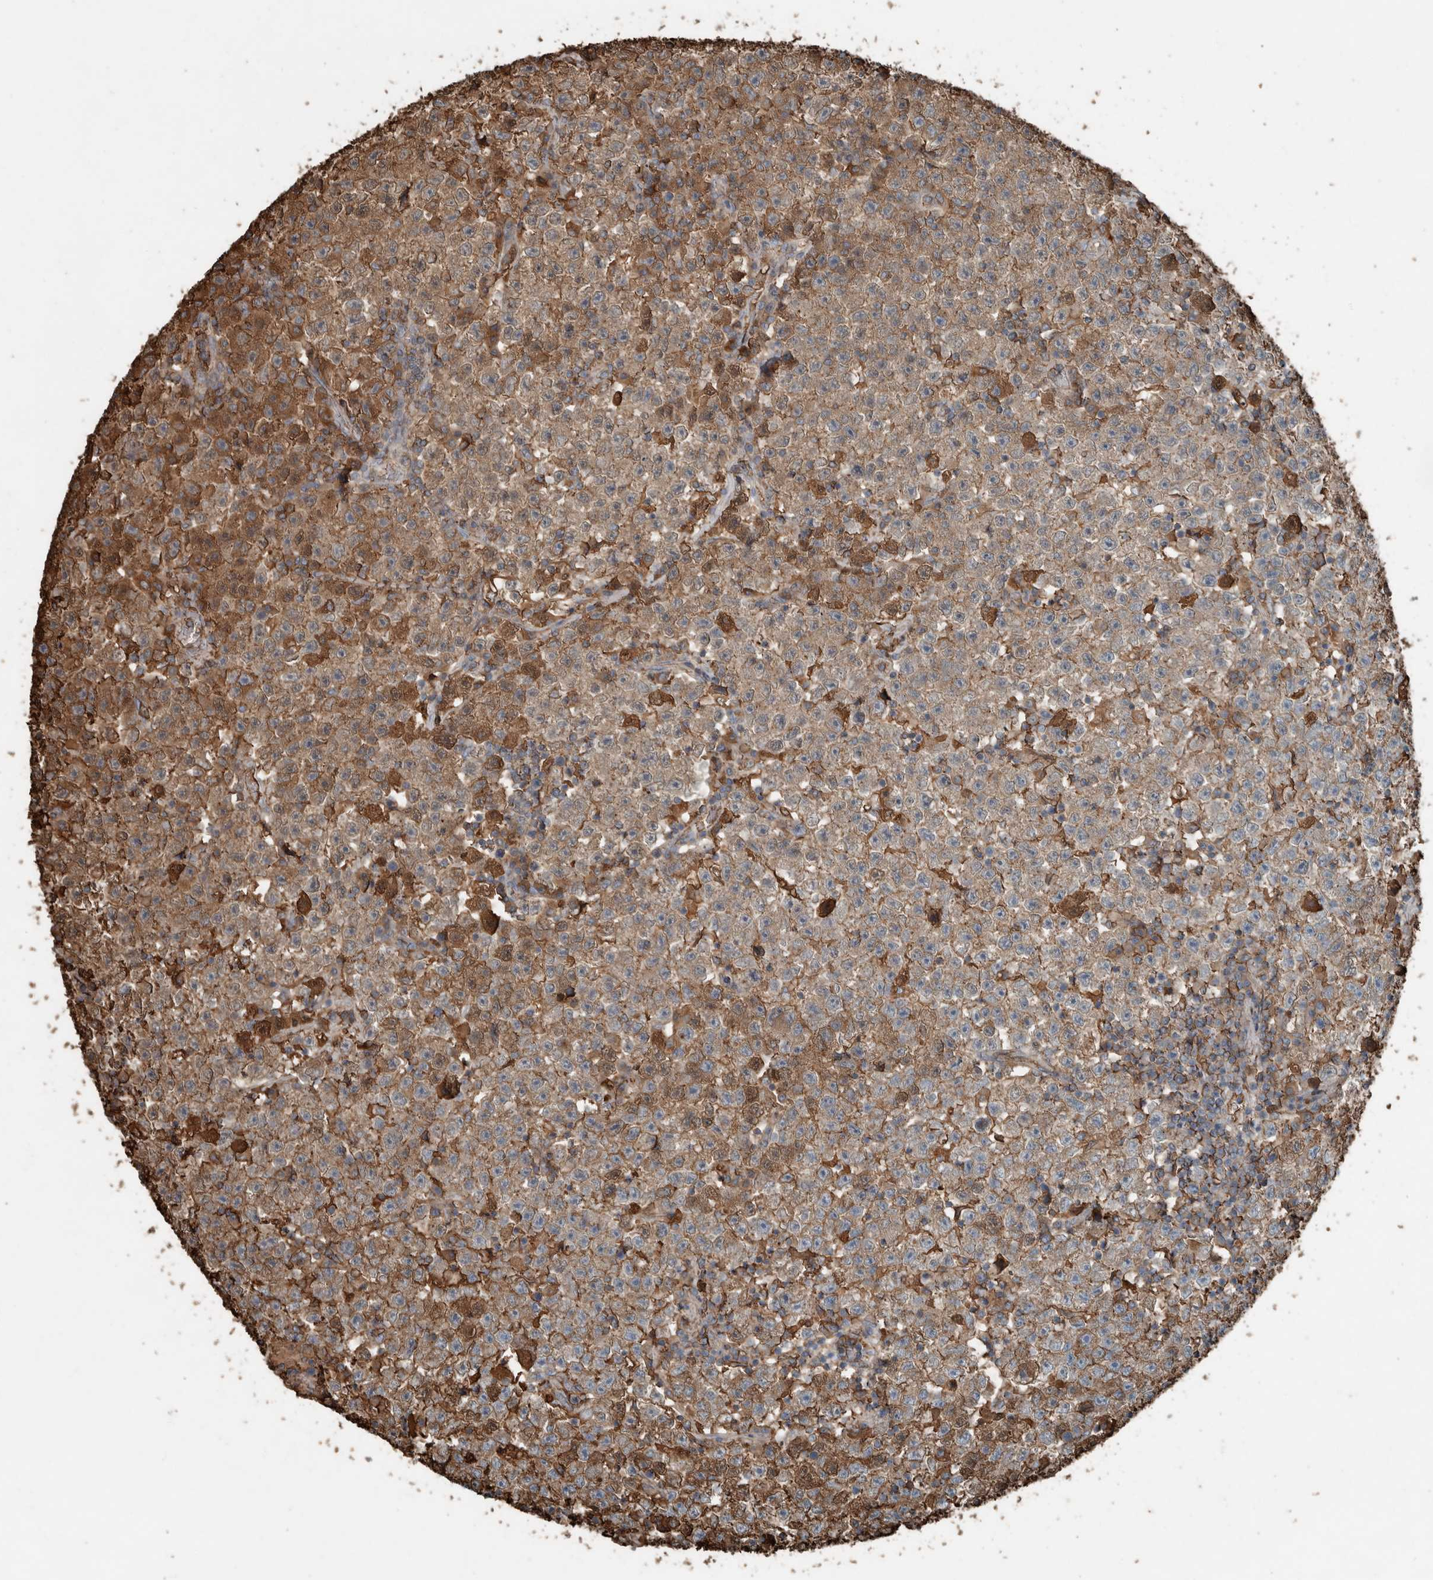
{"staining": {"intensity": "moderate", "quantity": "25%-75%", "location": "cytoplasmic/membranous"}, "tissue": "testis cancer", "cell_type": "Tumor cells", "image_type": "cancer", "snomed": [{"axis": "morphology", "description": "Seminoma, NOS"}, {"axis": "topography", "description": "Testis"}], "caption": "A brown stain highlights moderate cytoplasmic/membranous staining of a protein in seminoma (testis) tumor cells.", "gene": "USP34", "patient": {"sex": "male", "age": 22}}